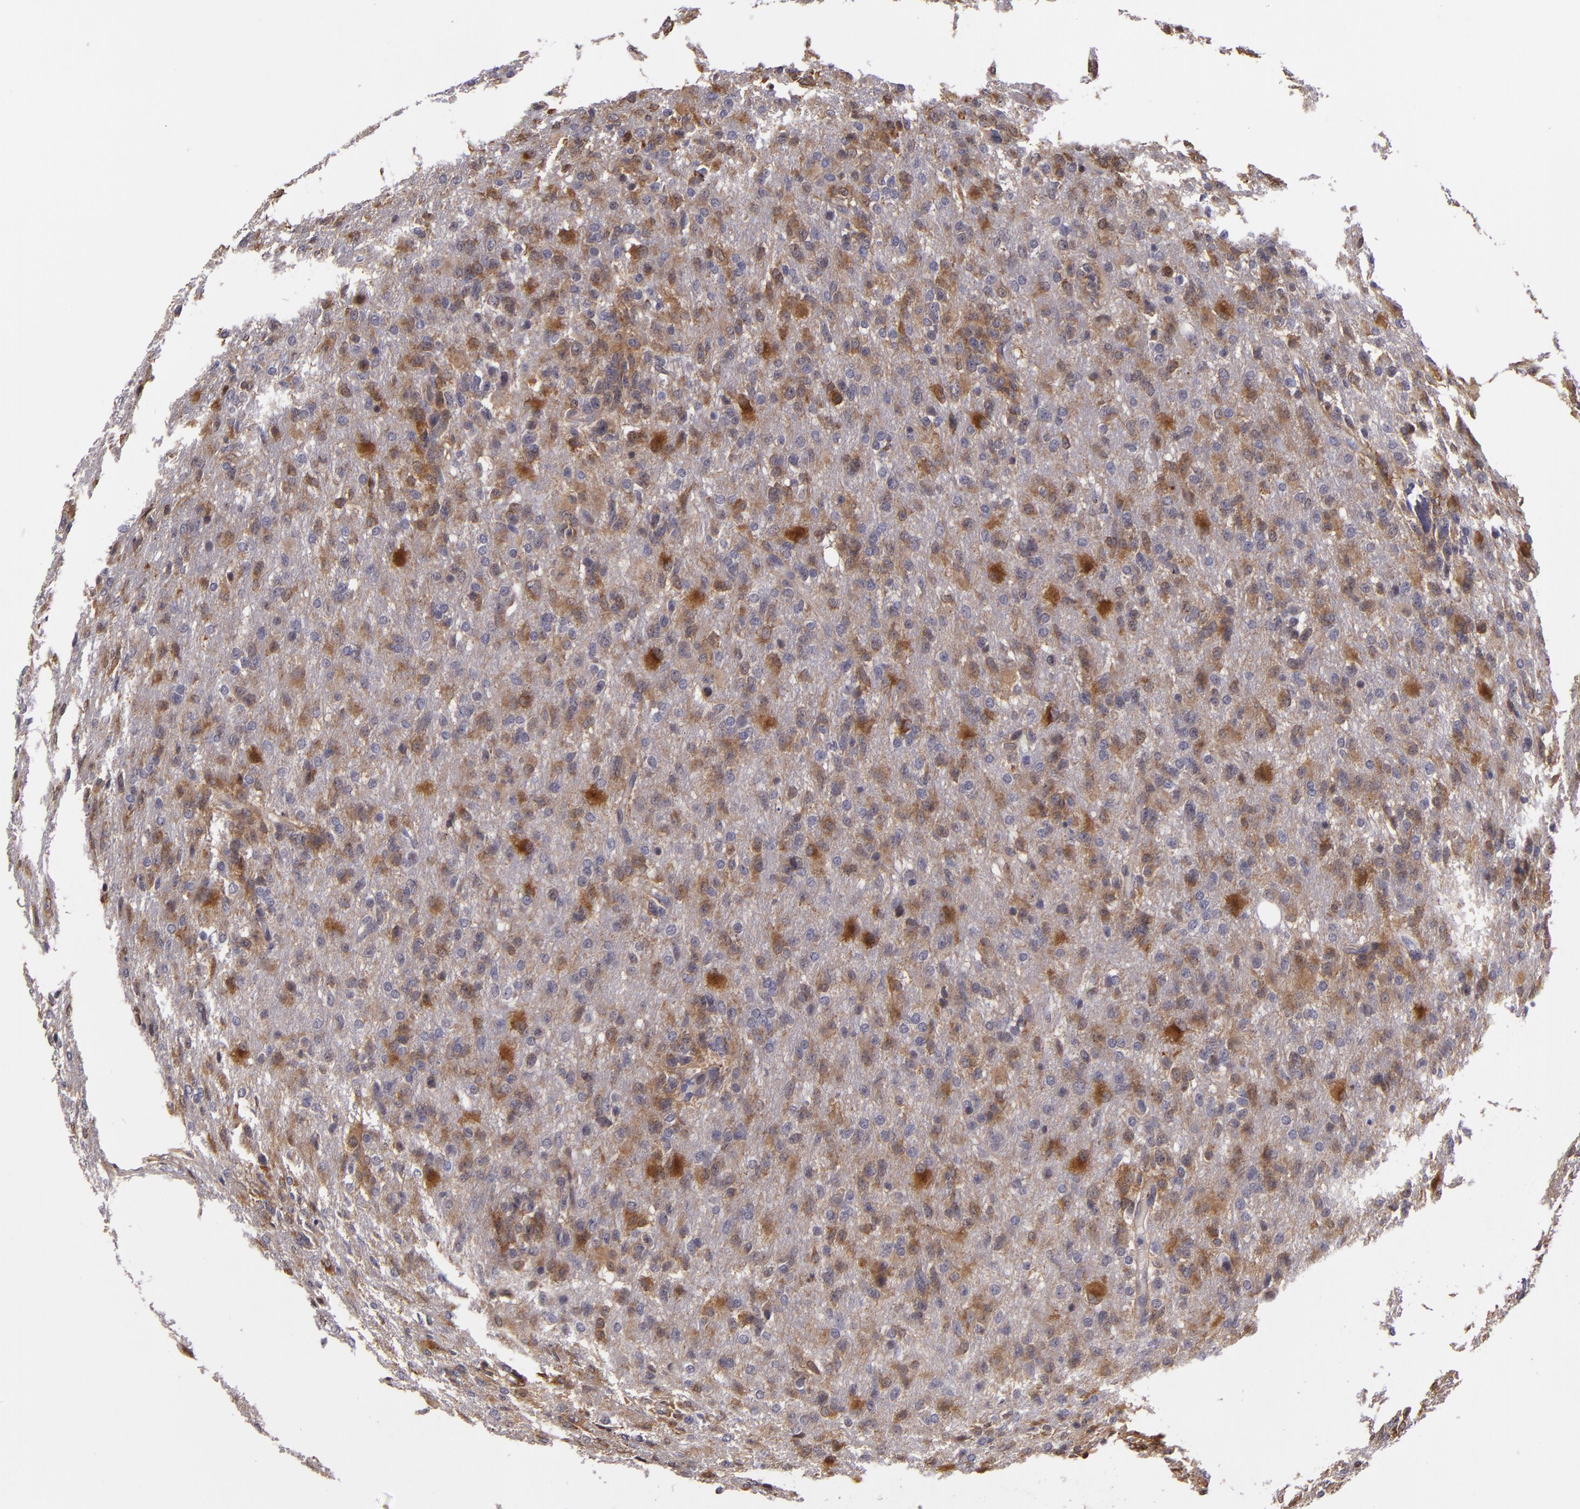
{"staining": {"intensity": "moderate", "quantity": "<25%", "location": "cytoplasmic/membranous"}, "tissue": "glioma", "cell_type": "Tumor cells", "image_type": "cancer", "snomed": [{"axis": "morphology", "description": "Glioma, malignant, High grade"}, {"axis": "topography", "description": "Brain"}], "caption": "Human high-grade glioma (malignant) stained for a protein (brown) shows moderate cytoplasmic/membranous positive positivity in about <25% of tumor cells.", "gene": "SYTL4", "patient": {"sex": "male", "age": 68}}